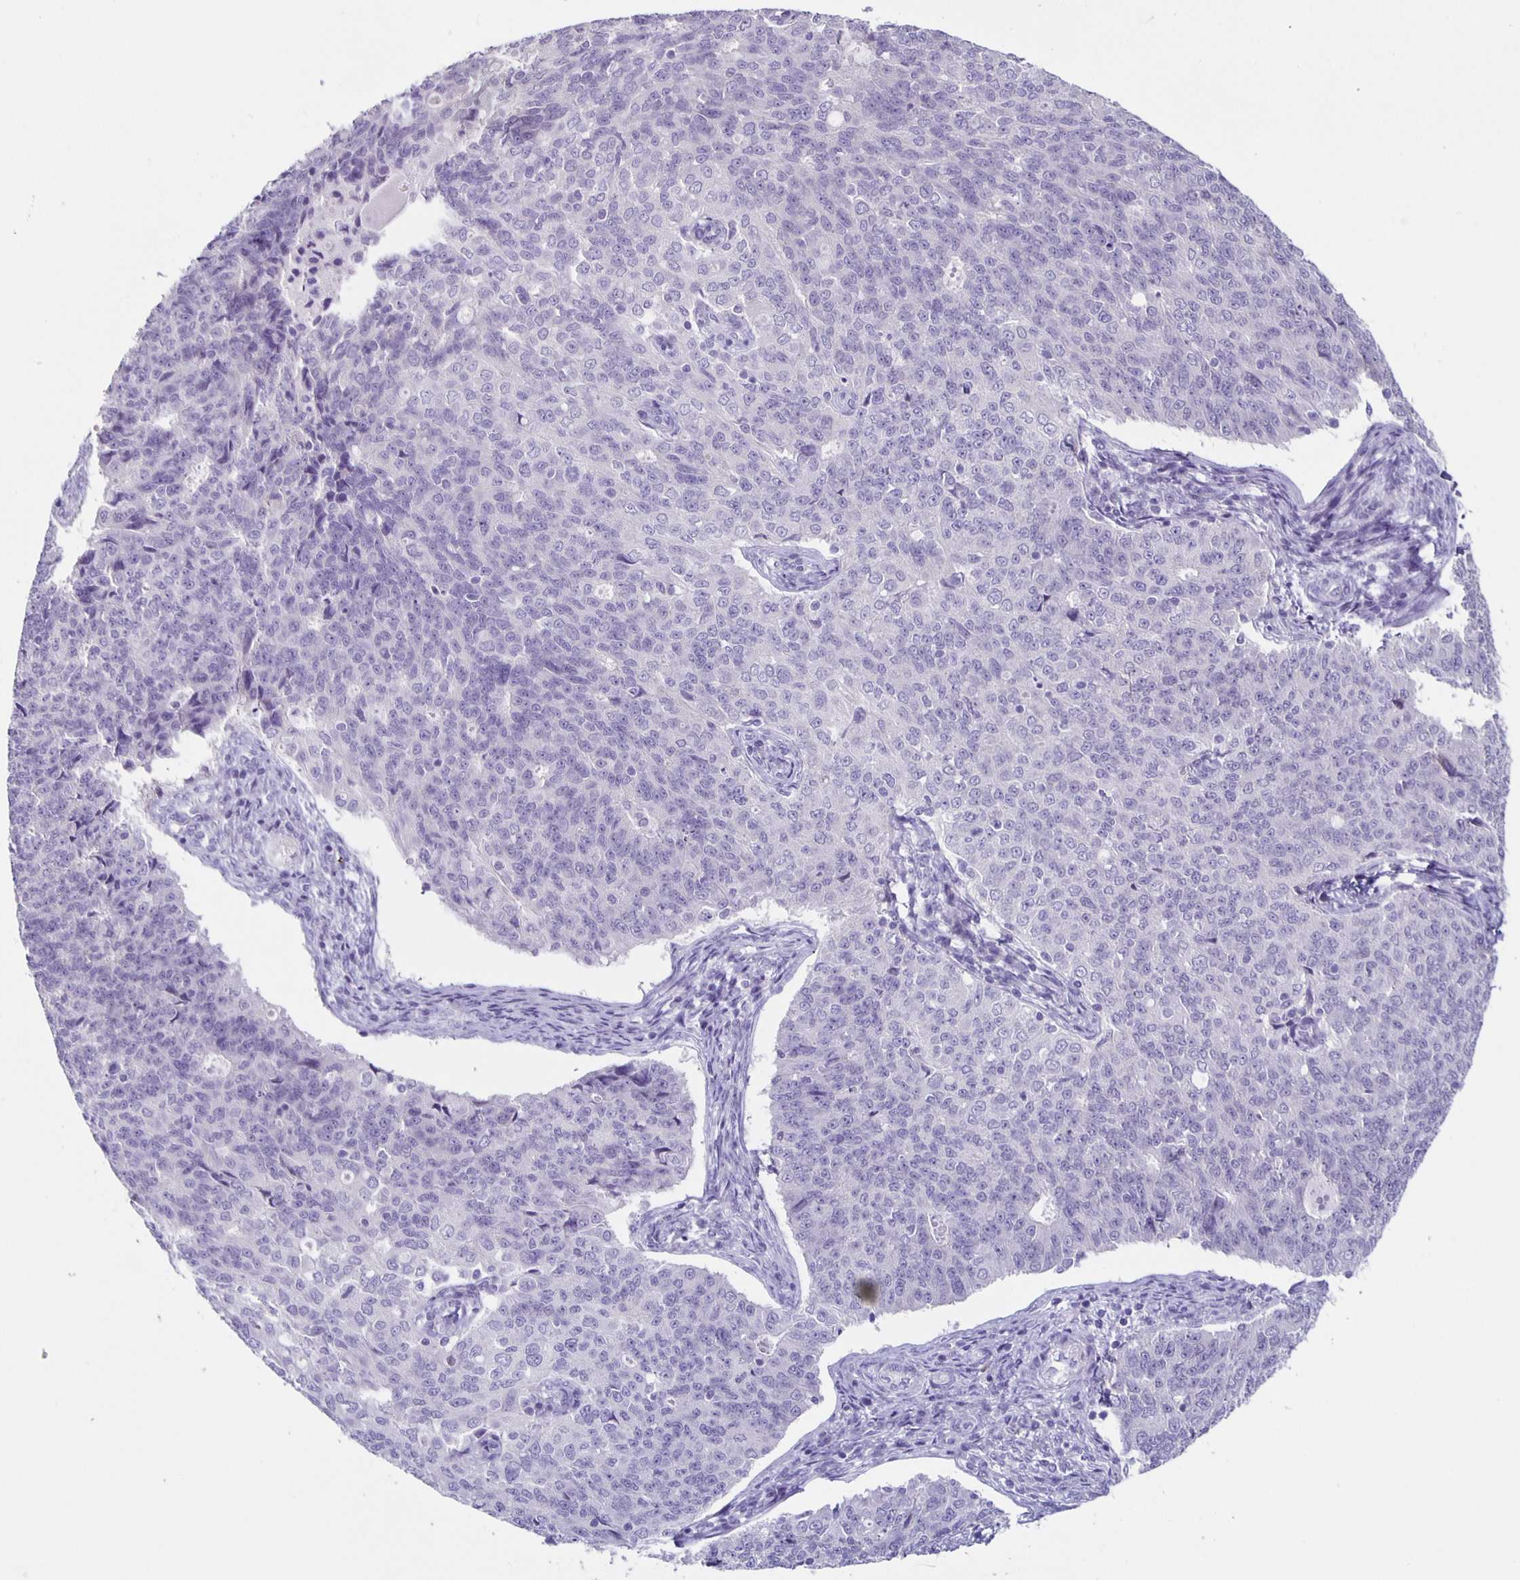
{"staining": {"intensity": "negative", "quantity": "none", "location": "none"}, "tissue": "endometrial cancer", "cell_type": "Tumor cells", "image_type": "cancer", "snomed": [{"axis": "morphology", "description": "Adenocarcinoma, NOS"}, {"axis": "topography", "description": "Endometrium"}], "caption": "Image shows no significant protein expression in tumor cells of endometrial cancer (adenocarcinoma).", "gene": "SLC12A3", "patient": {"sex": "female", "age": 43}}